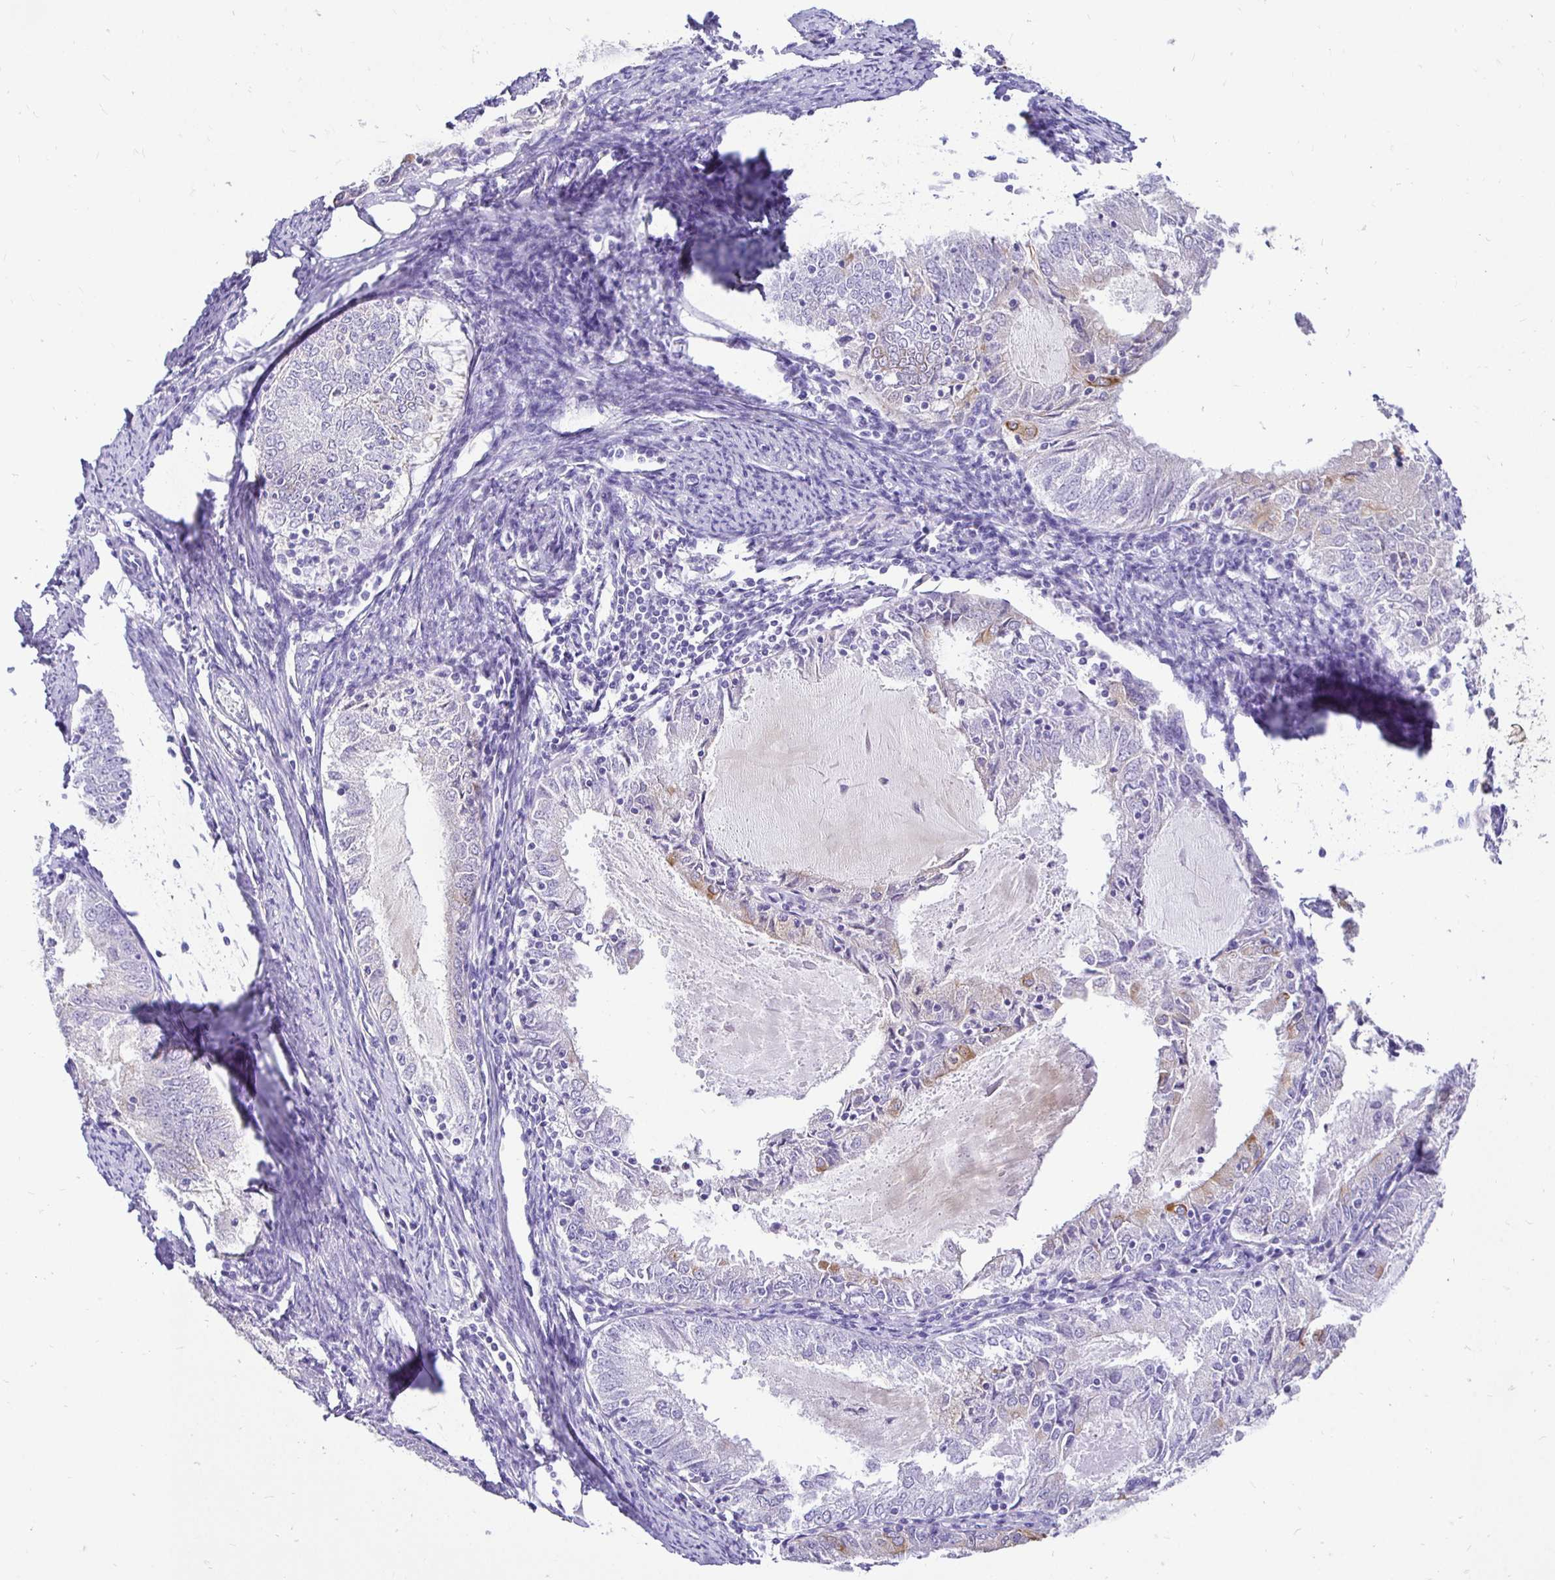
{"staining": {"intensity": "moderate", "quantity": "<25%", "location": "cytoplasmic/membranous"}, "tissue": "endometrial cancer", "cell_type": "Tumor cells", "image_type": "cancer", "snomed": [{"axis": "morphology", "description": "Adenocarcinoma, NOS"}, {"axis": "topography", "description": "Endometrium"}], "caption": "About <25% of tumor cells in endometrial cancer (adenocarcinoma) display moderate cytoplasmic/membranous protein positivity as visualized by brown immunohistochemical staining.", "gene": "TAF1D", "patient": {"sex": "female", "age": 57}}